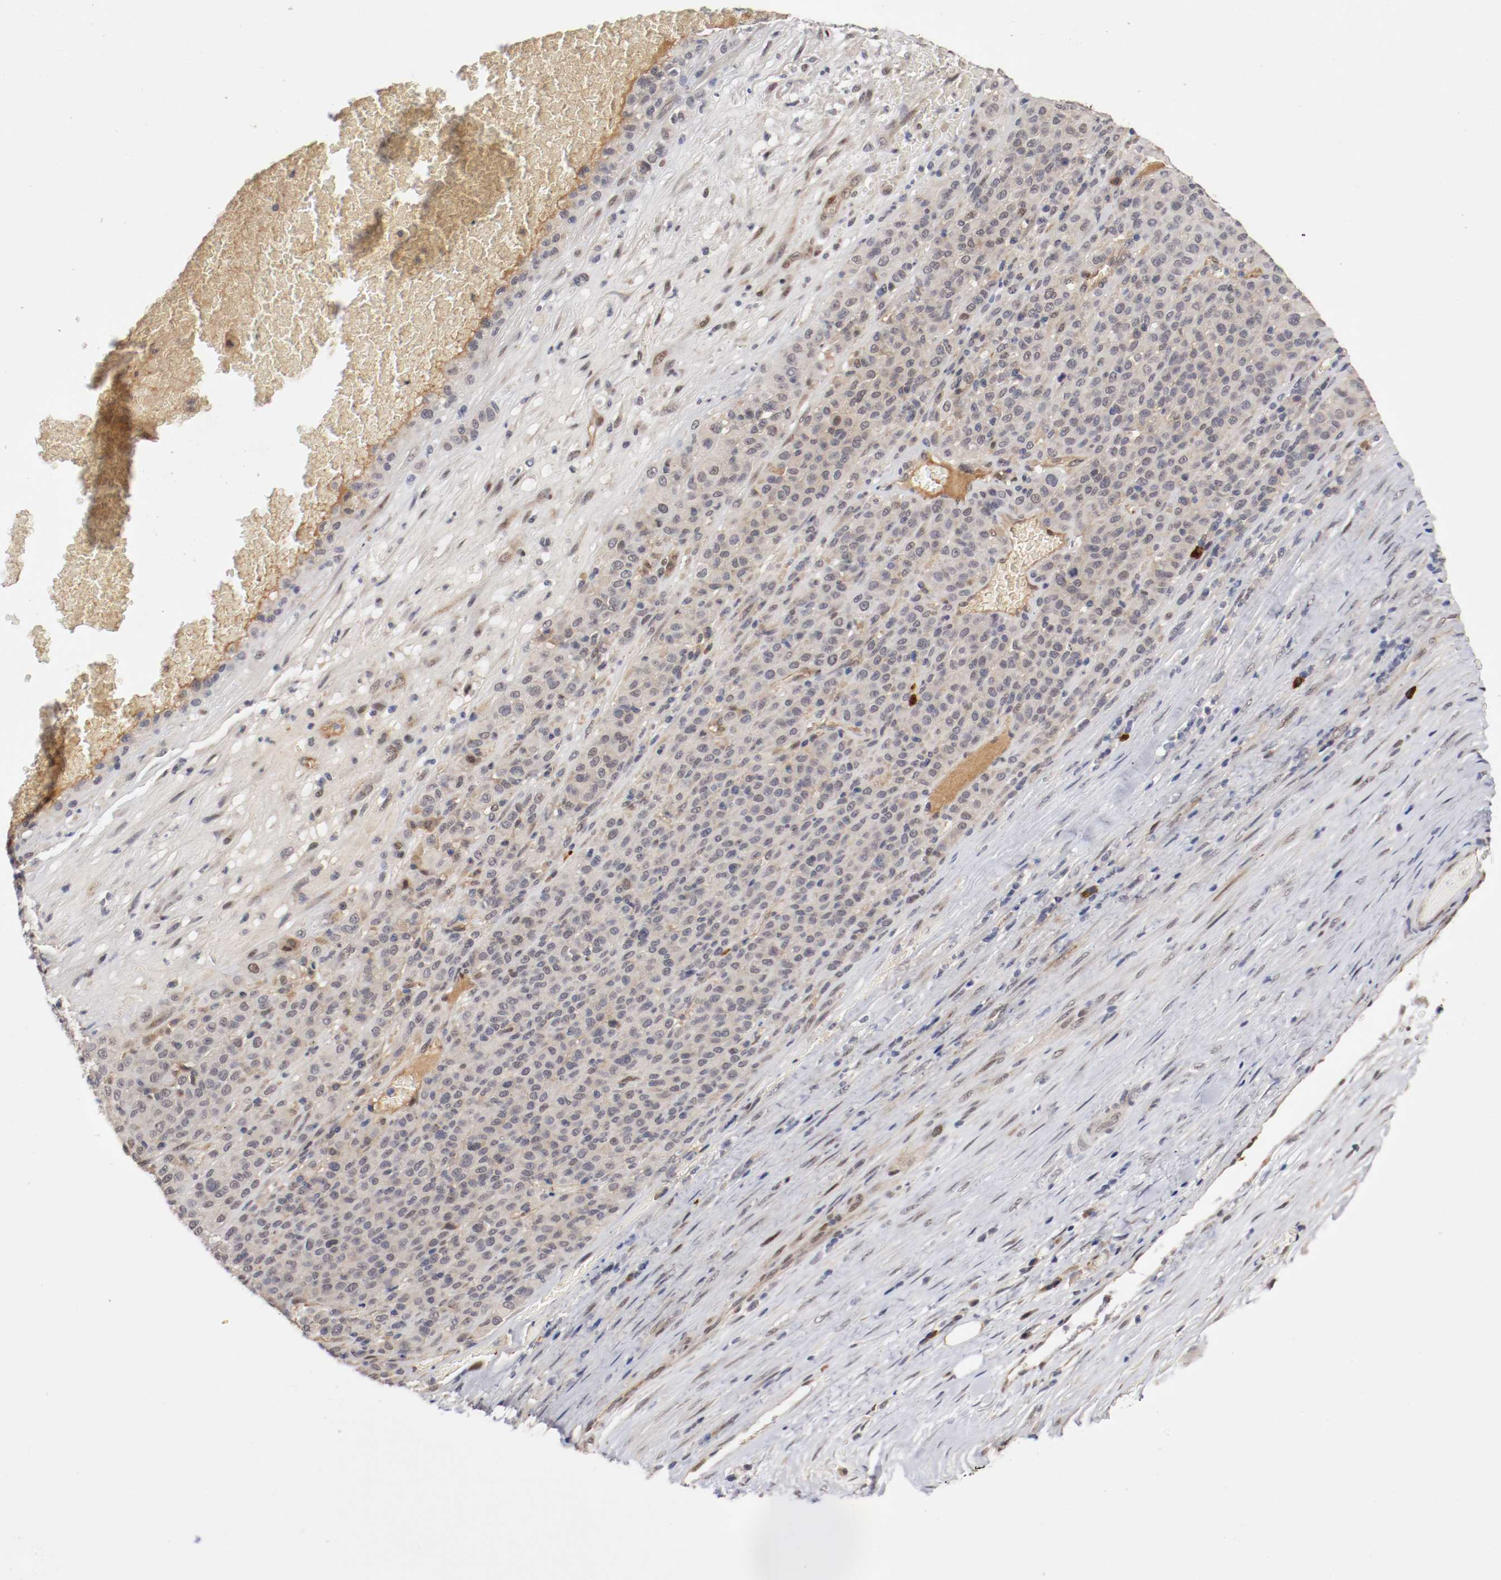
{"staining": {"intensity": "weak", "quantity": "<25%", "location": "cytoplasmic/membranous"}, "tissue": "melanoma", "cell_type": "Tumor cells", "image_type": "cancer", "snomed": [{"axis": "morphology", "description": "Malignant melanoma, Metastatic site"}, {"axis": "topography", "description": "Pancreas"}], "caption": "Immunohistochemistry micrograph of neoplastic tissue: melanoma stained with DAB displays no significant protein positivity in tumor cells.", "gene": "DNMT3B", "patient": {"sex": "female", "age": 30}}